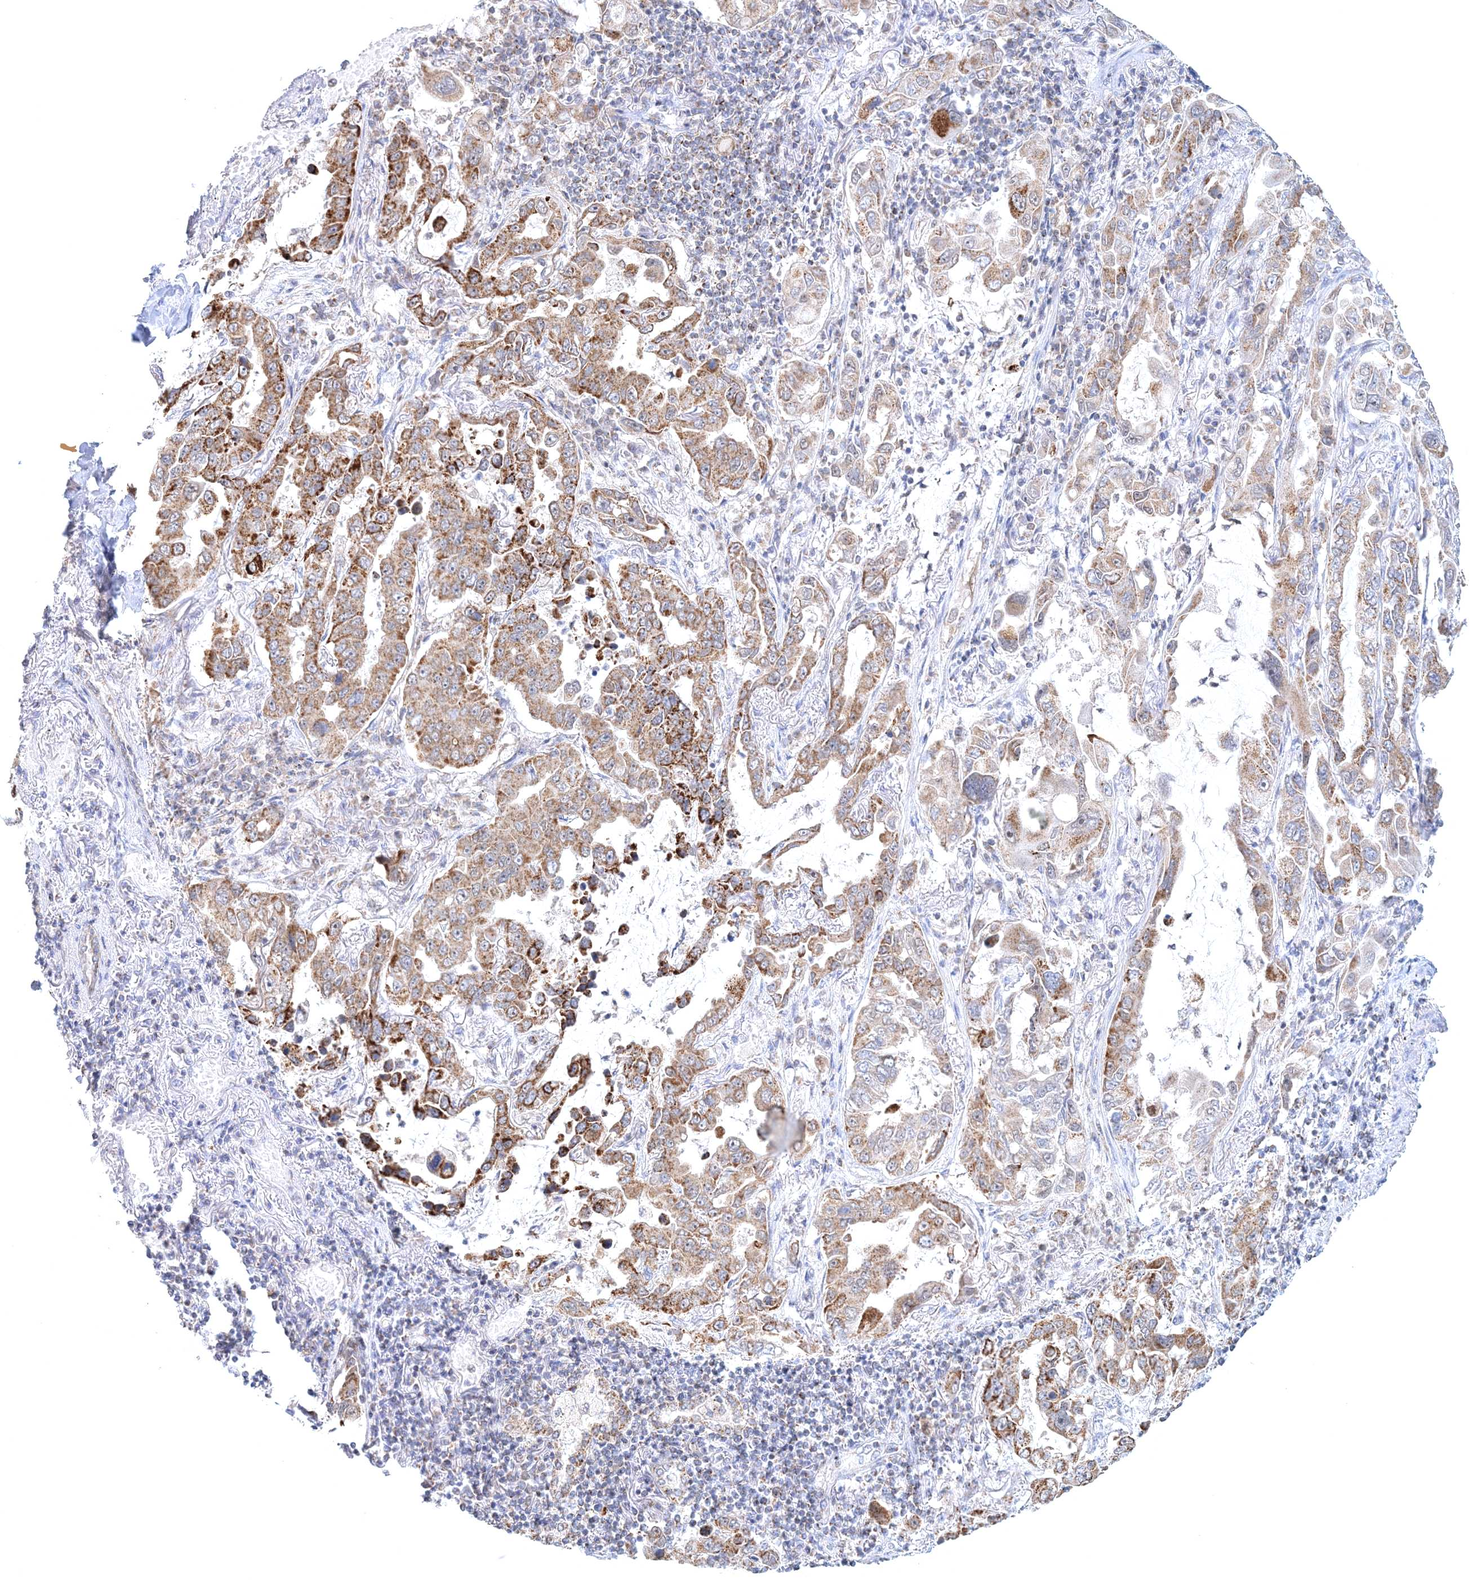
{"staining": {"intensity": "moderate", "quantity": ">75%", "location": "cytoplasmic/membranous"}, "tissue": "lung cancer", "cell_type": "Tumor cells", "image_type": "cancer", "snomed": [{"axis": "morphology", "description": "Adenocarcinoma, NOS"}, {"axis": "topography", "description": "Lung"}], "caption": "A high-resolution photomicrograph shows immunohistochemistry staining of lung cancer (adenocarcinoma), which displays moderate cytoplasmic/membranous positivity in about >75% of tumor cells.", "gene": "RNF150", "patient": {"sex": "male", "age": 64}}